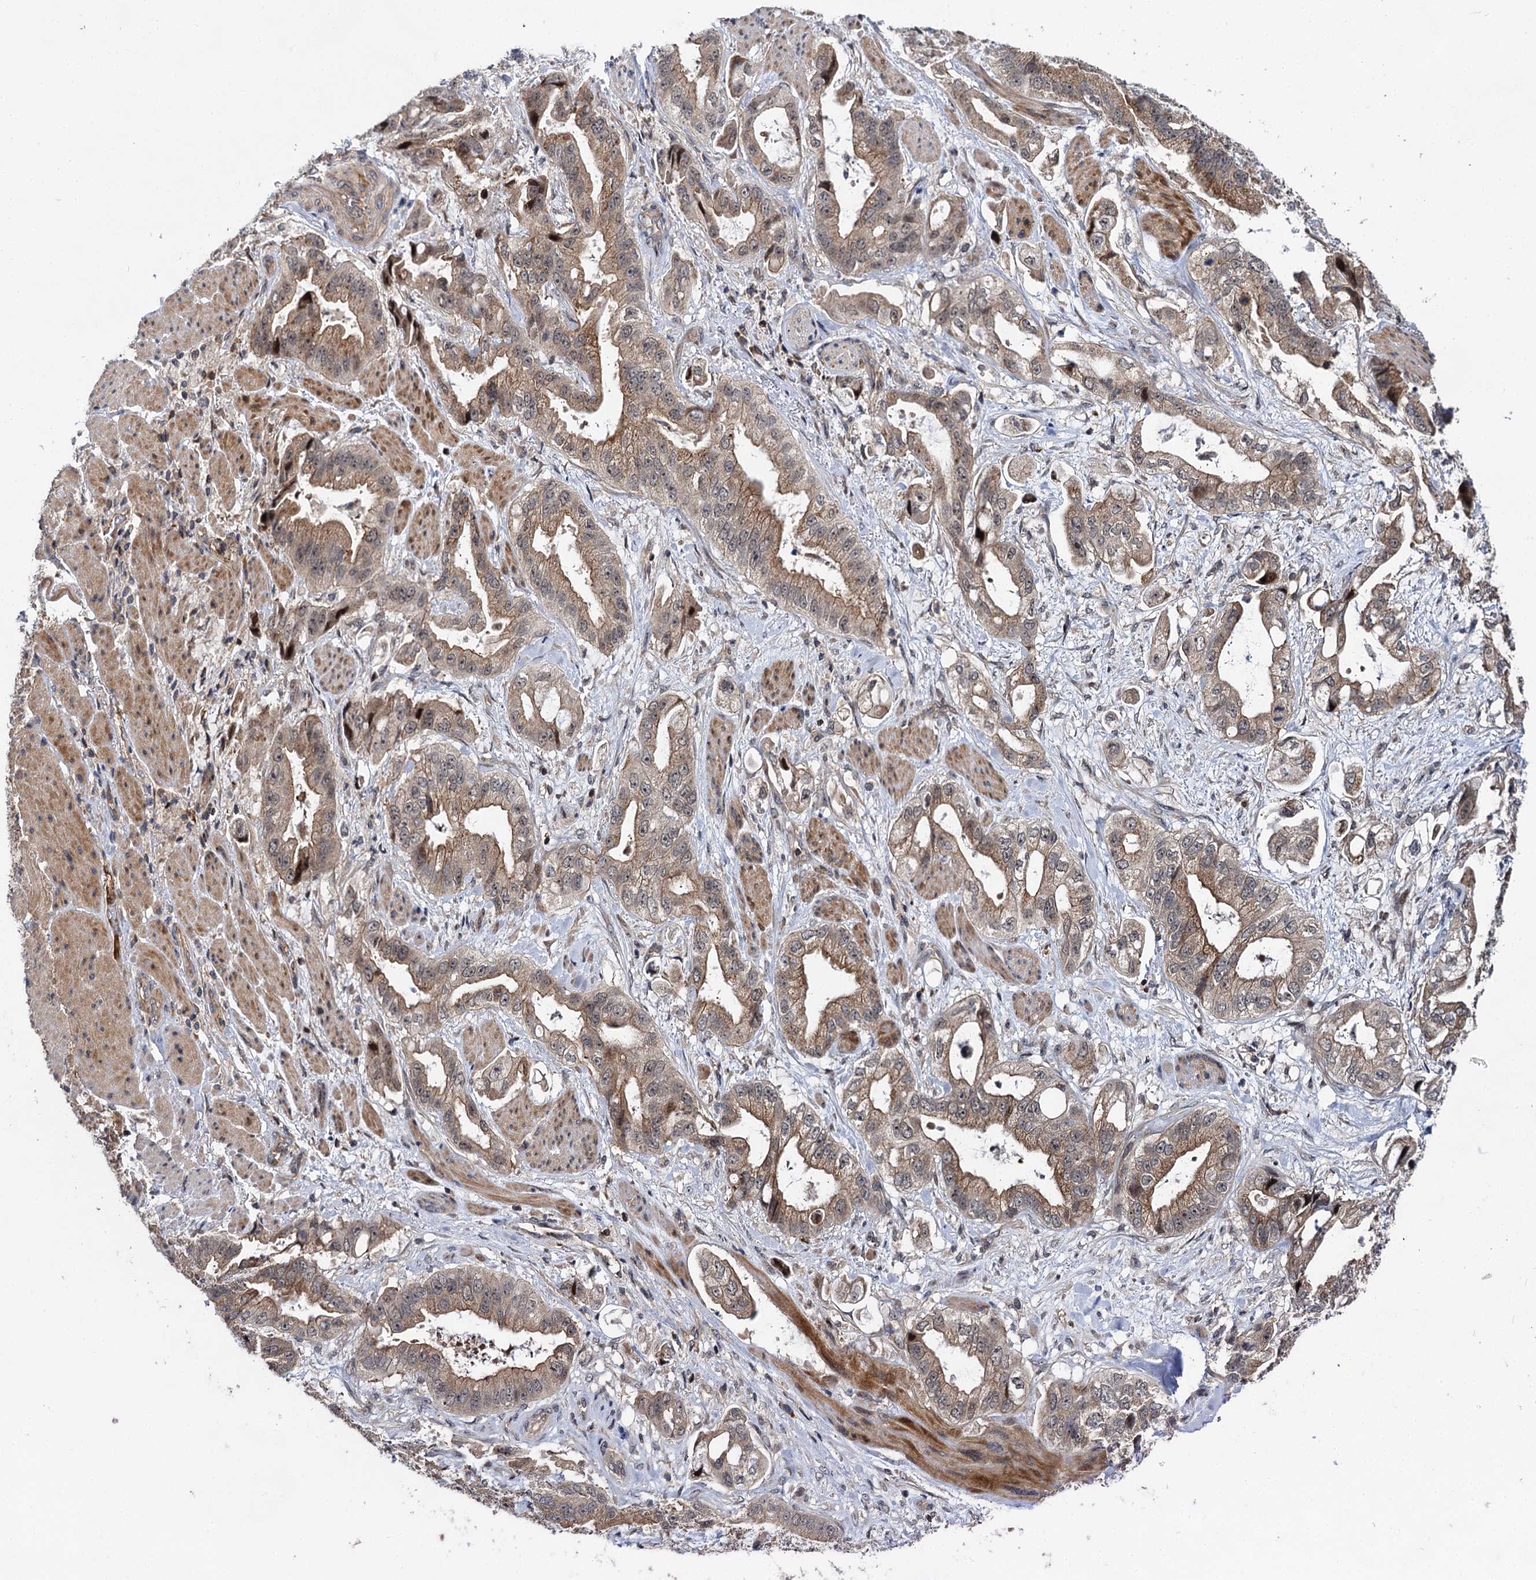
{"staining": {"intensity": "moderate", "quantity": ">75%", "location": "cytoplasmic/membranous"}, "tissue": "stomach cancer", "cell_type": "Tumor cells", "image_type": "cancer", "snomed": [{"axis": "morphology", "description": "Adenocarcinoma, NOS"}, {"axis": "topography", "description": "Stomach"}], "caption": "Immunohistochemical staining of human stomach adenocarcinoma exhibits medium levels of moderate cytoplasmic/membranous expression in approximately >75% of tumor cells.", "gene": "ABLIM1", "patient": {"sex": "male", "age": 62}}